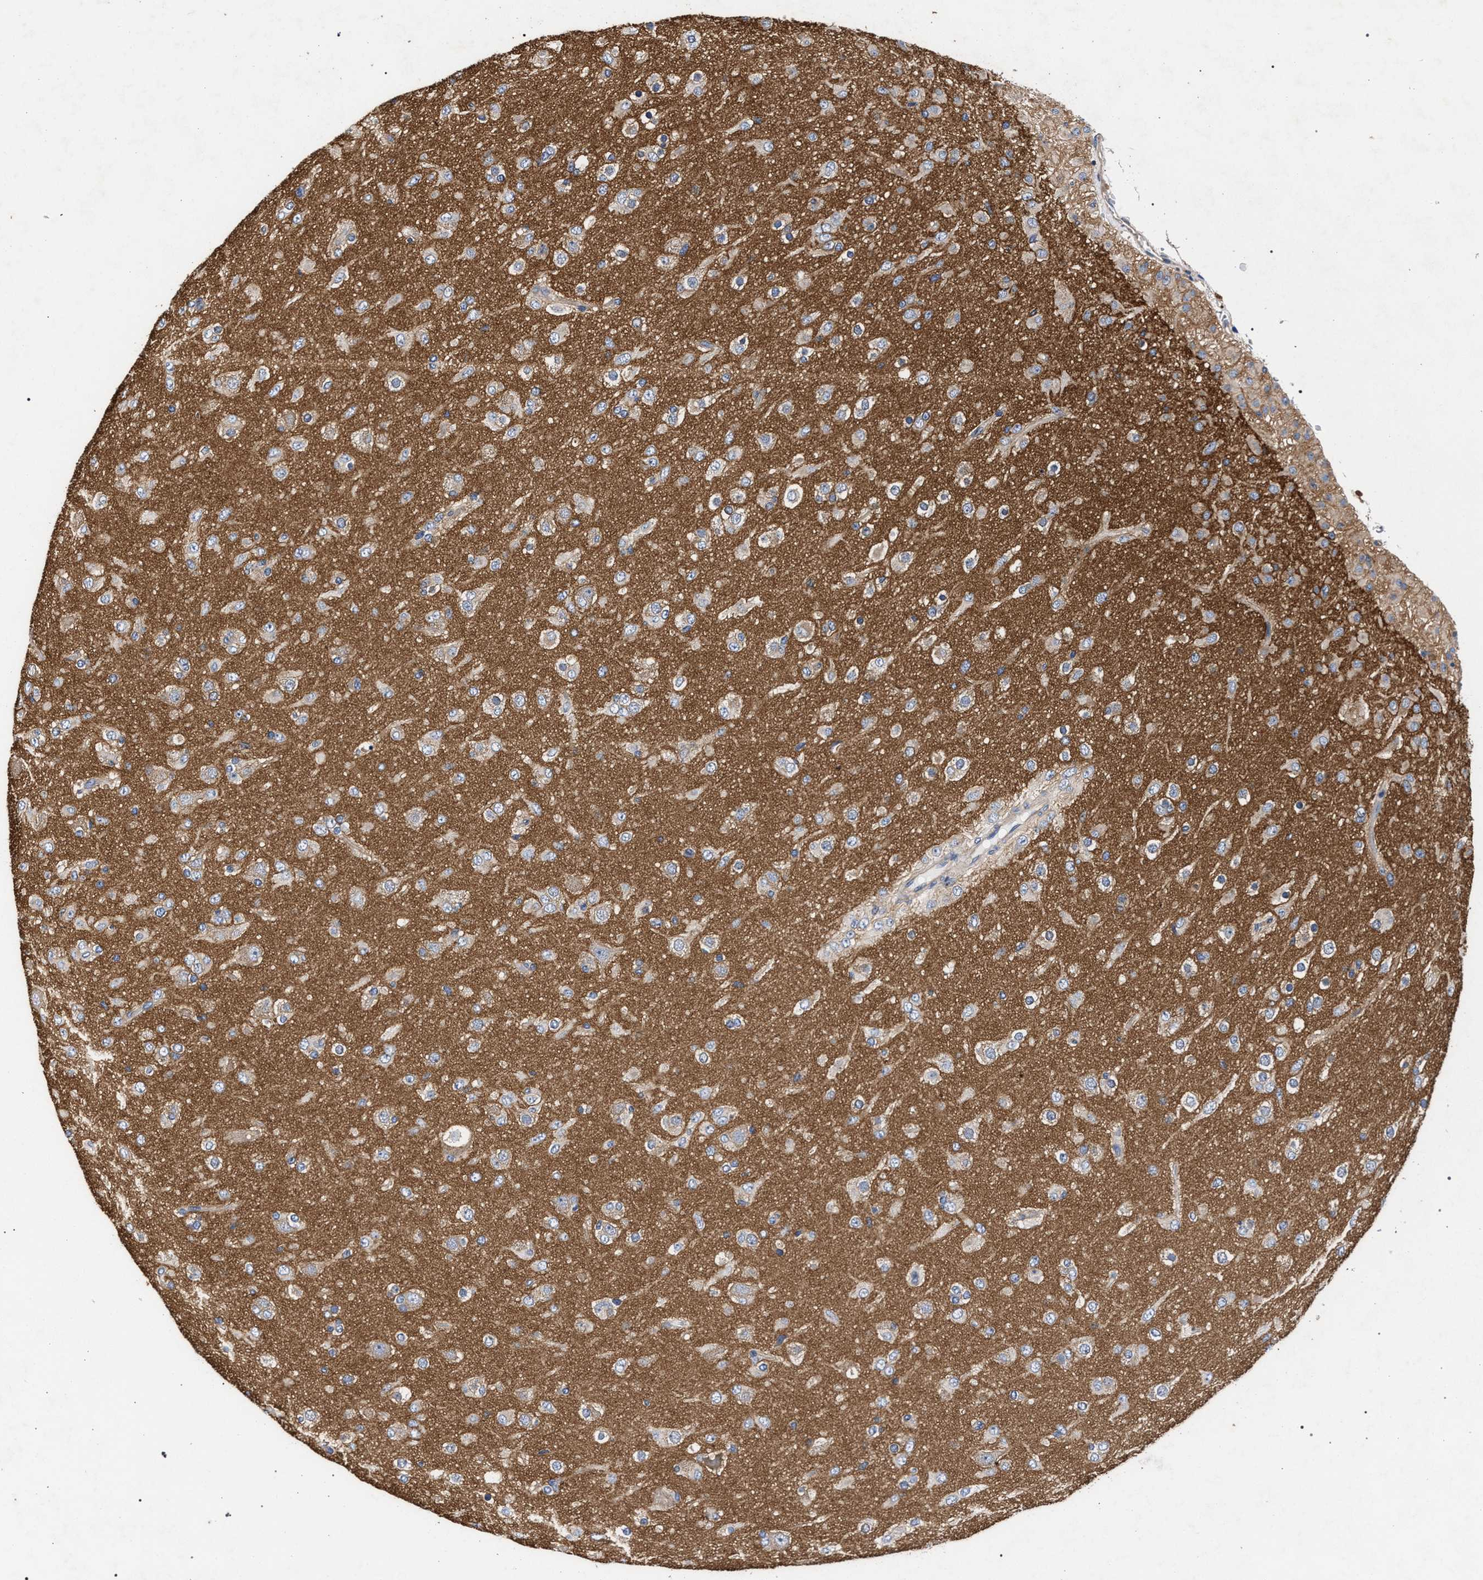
{"staining": {"intensity": "weak", "quantity": ">75%", "location": "cytoplasmic/membranous"}, "tissue": "glioma", "cell_type": "Tumor cells", "image_type": "cancer", "snomed": [{"axis": "morphology", "description": "Glioma, malignant, Low grade"}, {"axis": "topography", "description": "Brain"}], "caption": "An image showing weak cytoplasmic/membranous expression in approximately >75% of tumor cells in glioma, as visualized by brown immunohistochemical staining.", "gene": "CFAP95", "patient": {"sex": "male", "age": 65}}